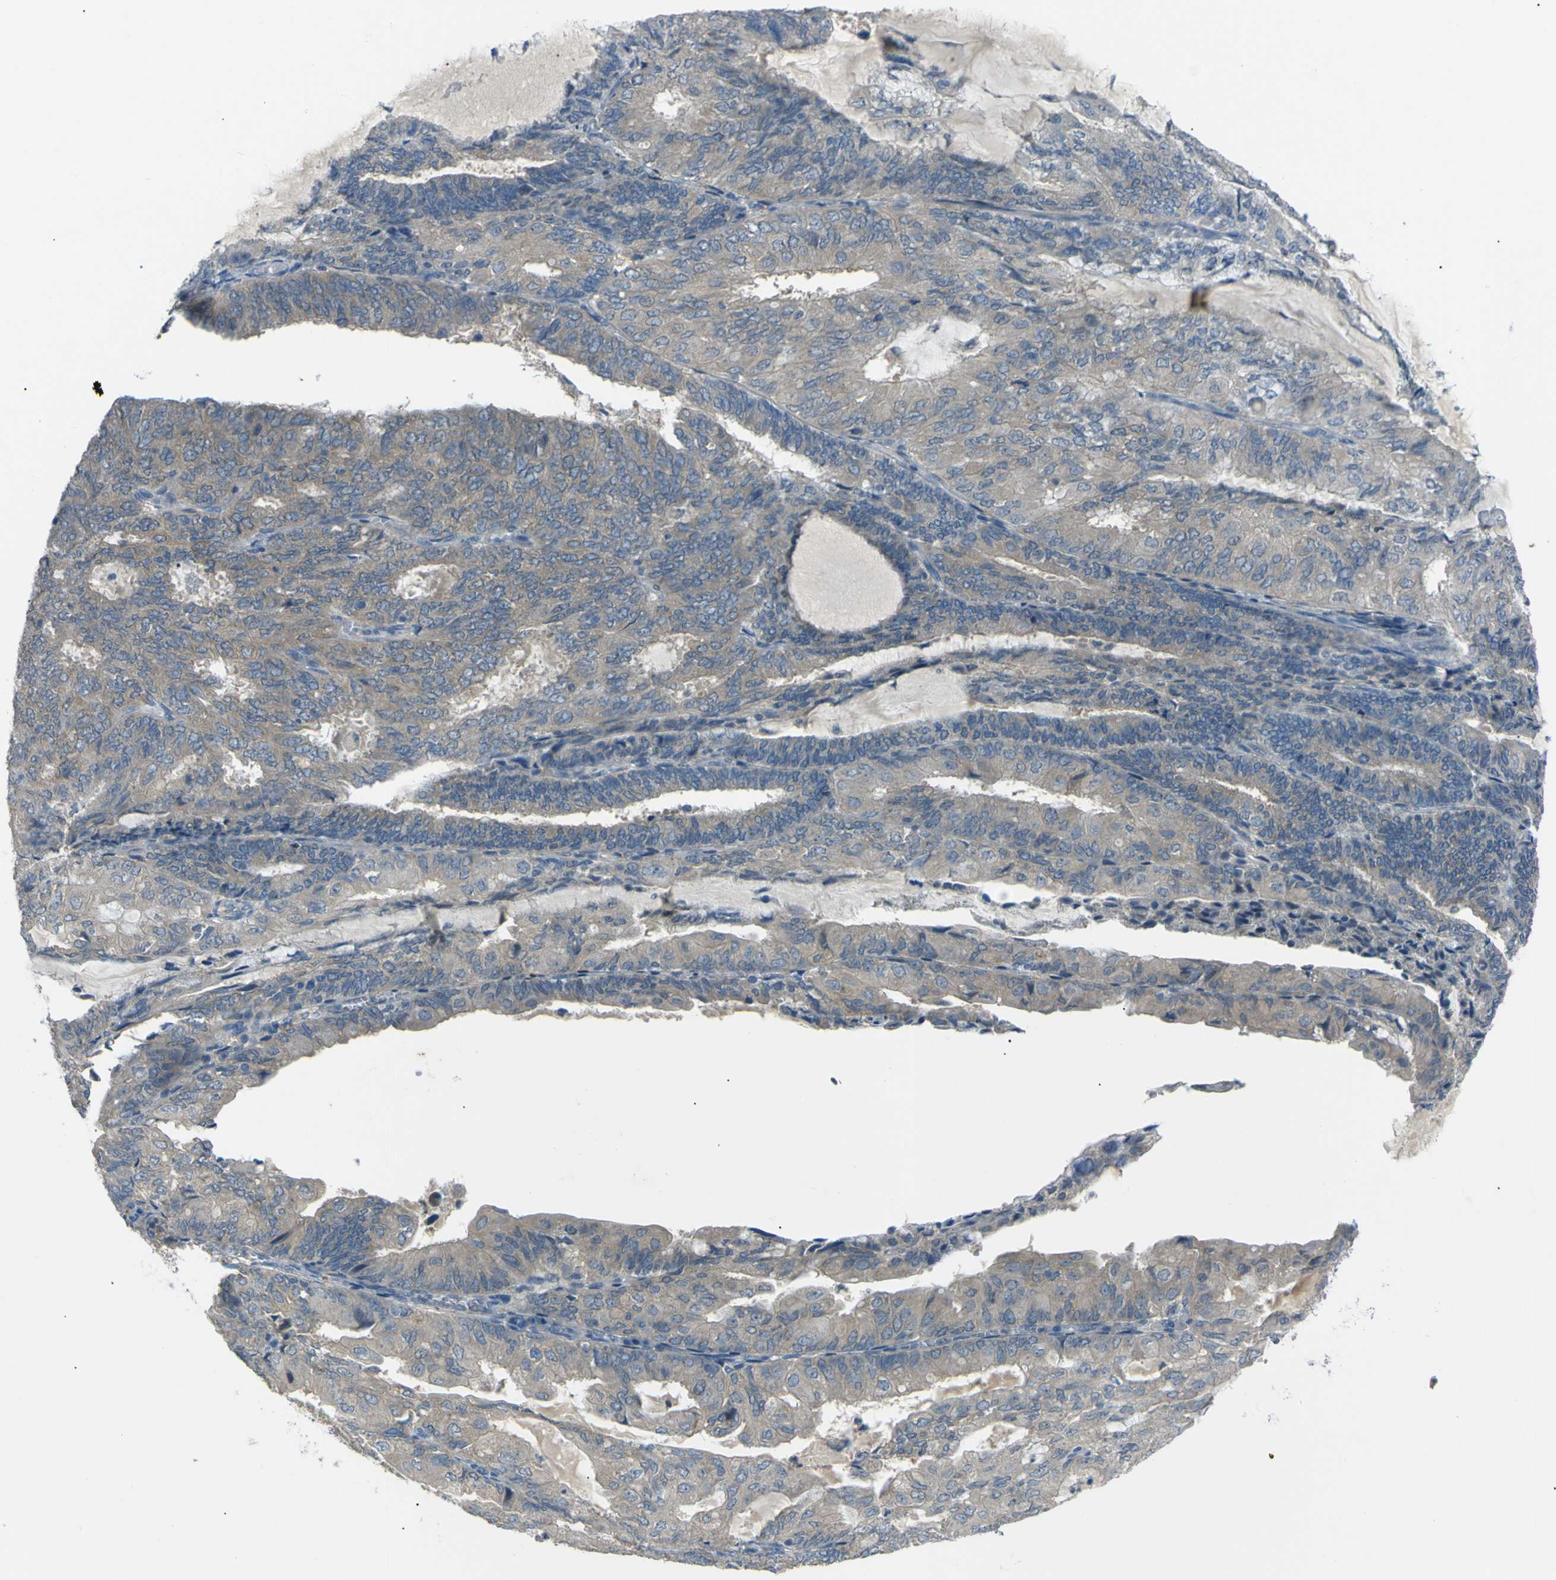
{"staining": {"intensity": "moderate", "quantity": "<25%", "location": "cytoplasmic/membranous"}, "tissue": "endometrial cancer", "cell_type": "Tumor cells", "image_type": "cancer", "snomed": [{"axis": "morphology", "description": "Adenocarcinoma, NOS"}, {"axis": "topography", "description": "Endometrium"}], "caption": "High-magnification brightfield microscopy of endometrial cancer (adenocarcinoma) stained with DAB (3,3'-diaminobenzidine) (brown) and counterstained with hematoxylin (blue). tumor cells exhibit moderate cytoplasmic/membranous positivity is appreciated in approximately<25% of cells.", "gene": "C6orf89", "patient": {"sex": "female", "age": 81}}